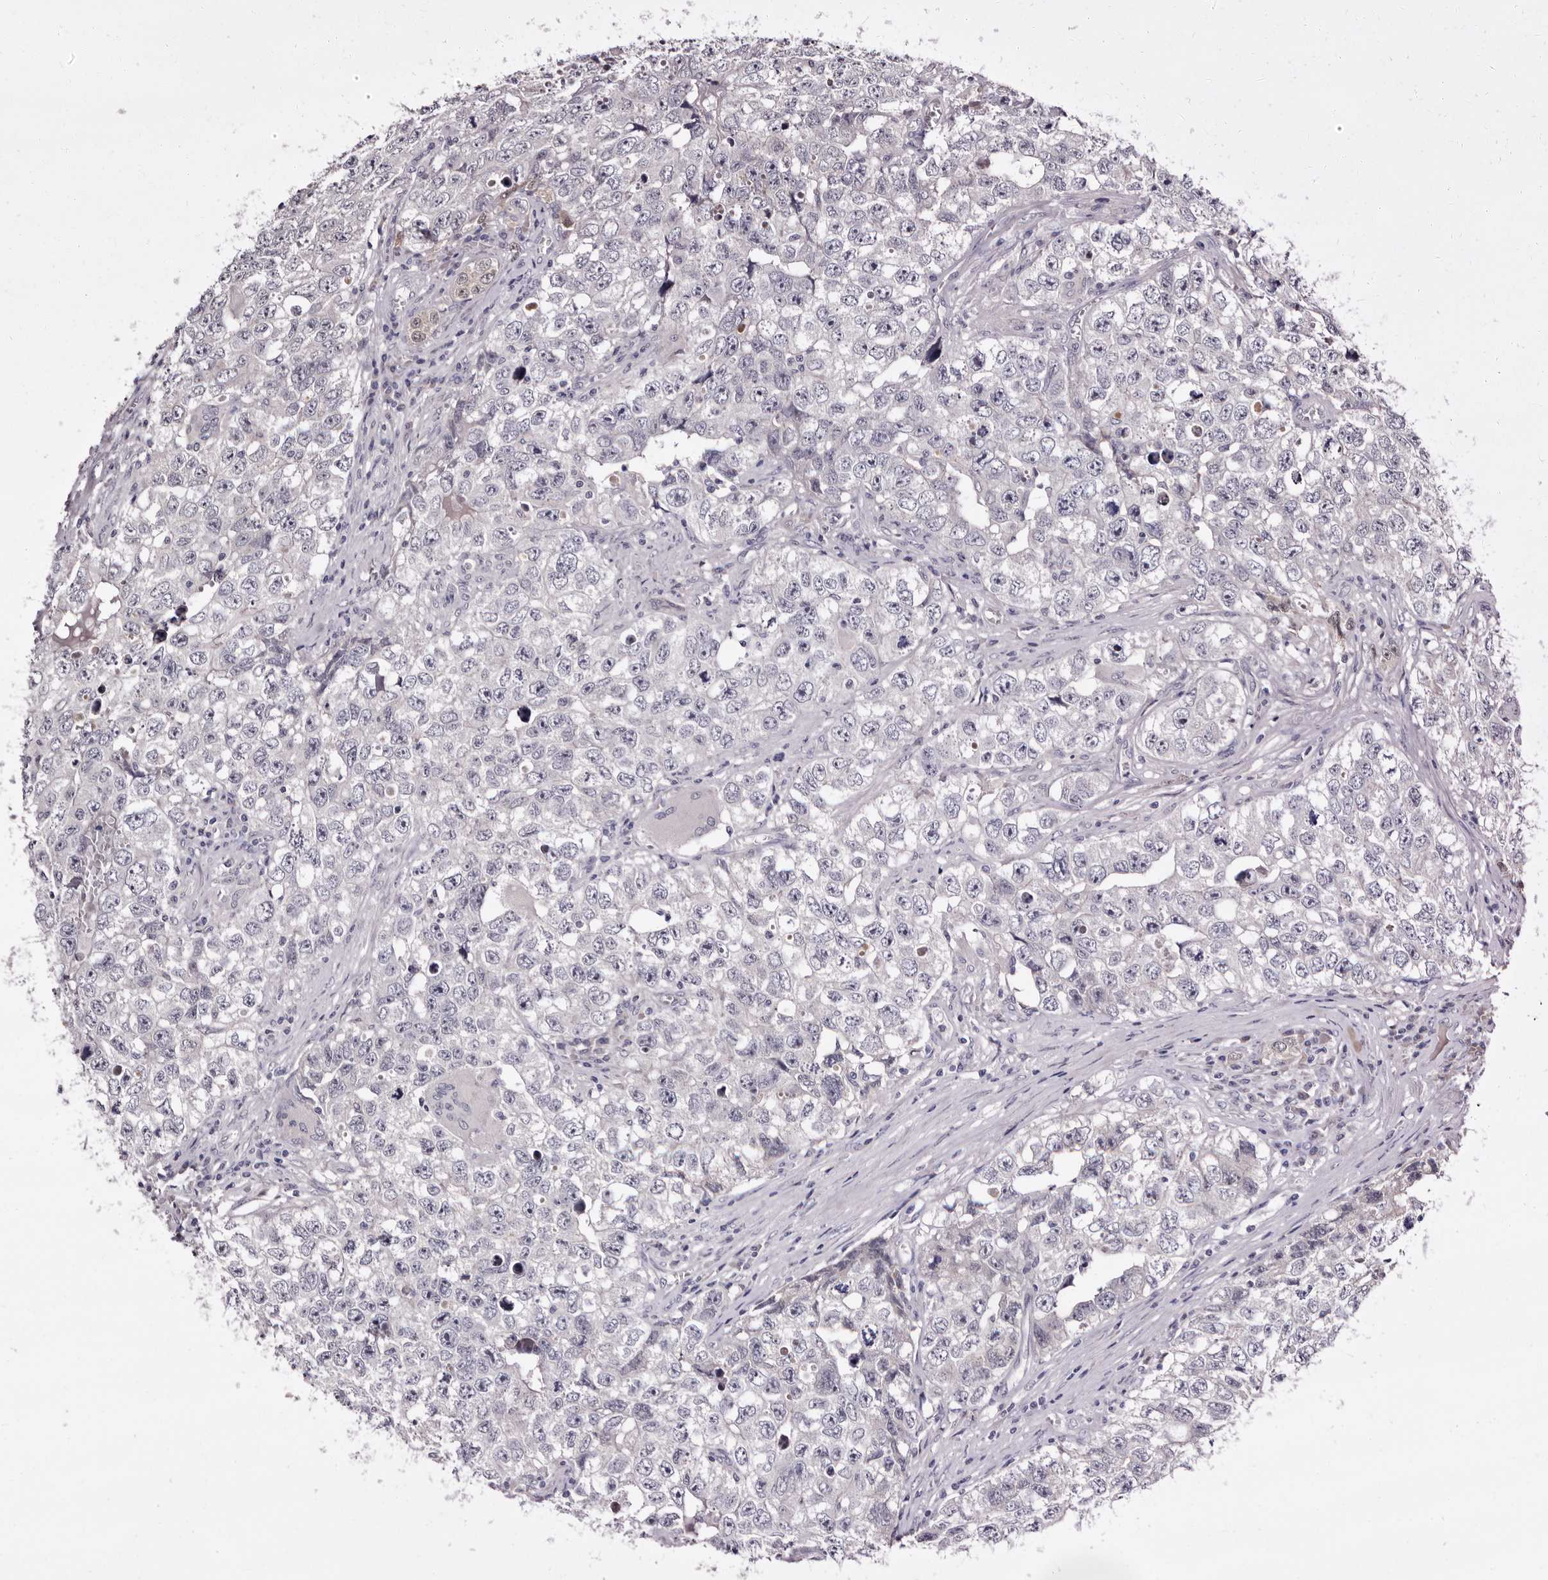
{"staining": {"intensity": "negative", "quantity": "none", "location": "none"}, "tissue": "testis cancer", "cell_type": "Tumor cells", "image_type": "cancer", "snomed": [{"axis": "morphology", "description": "Seminoma, NOS"}, {"axis": "morphology", "description": "Carcinoma, Embryonal, NOS"}, {"axis": "topography", "description": "Testis"}], "caption": "IHC histopathology image of neoplastic tissue: testis cancer stained with DAB demonstrates no significant protein positivity in tumor cells.", "gene": "LANCL2", "patient": {"sex": "male", "age": 43}}